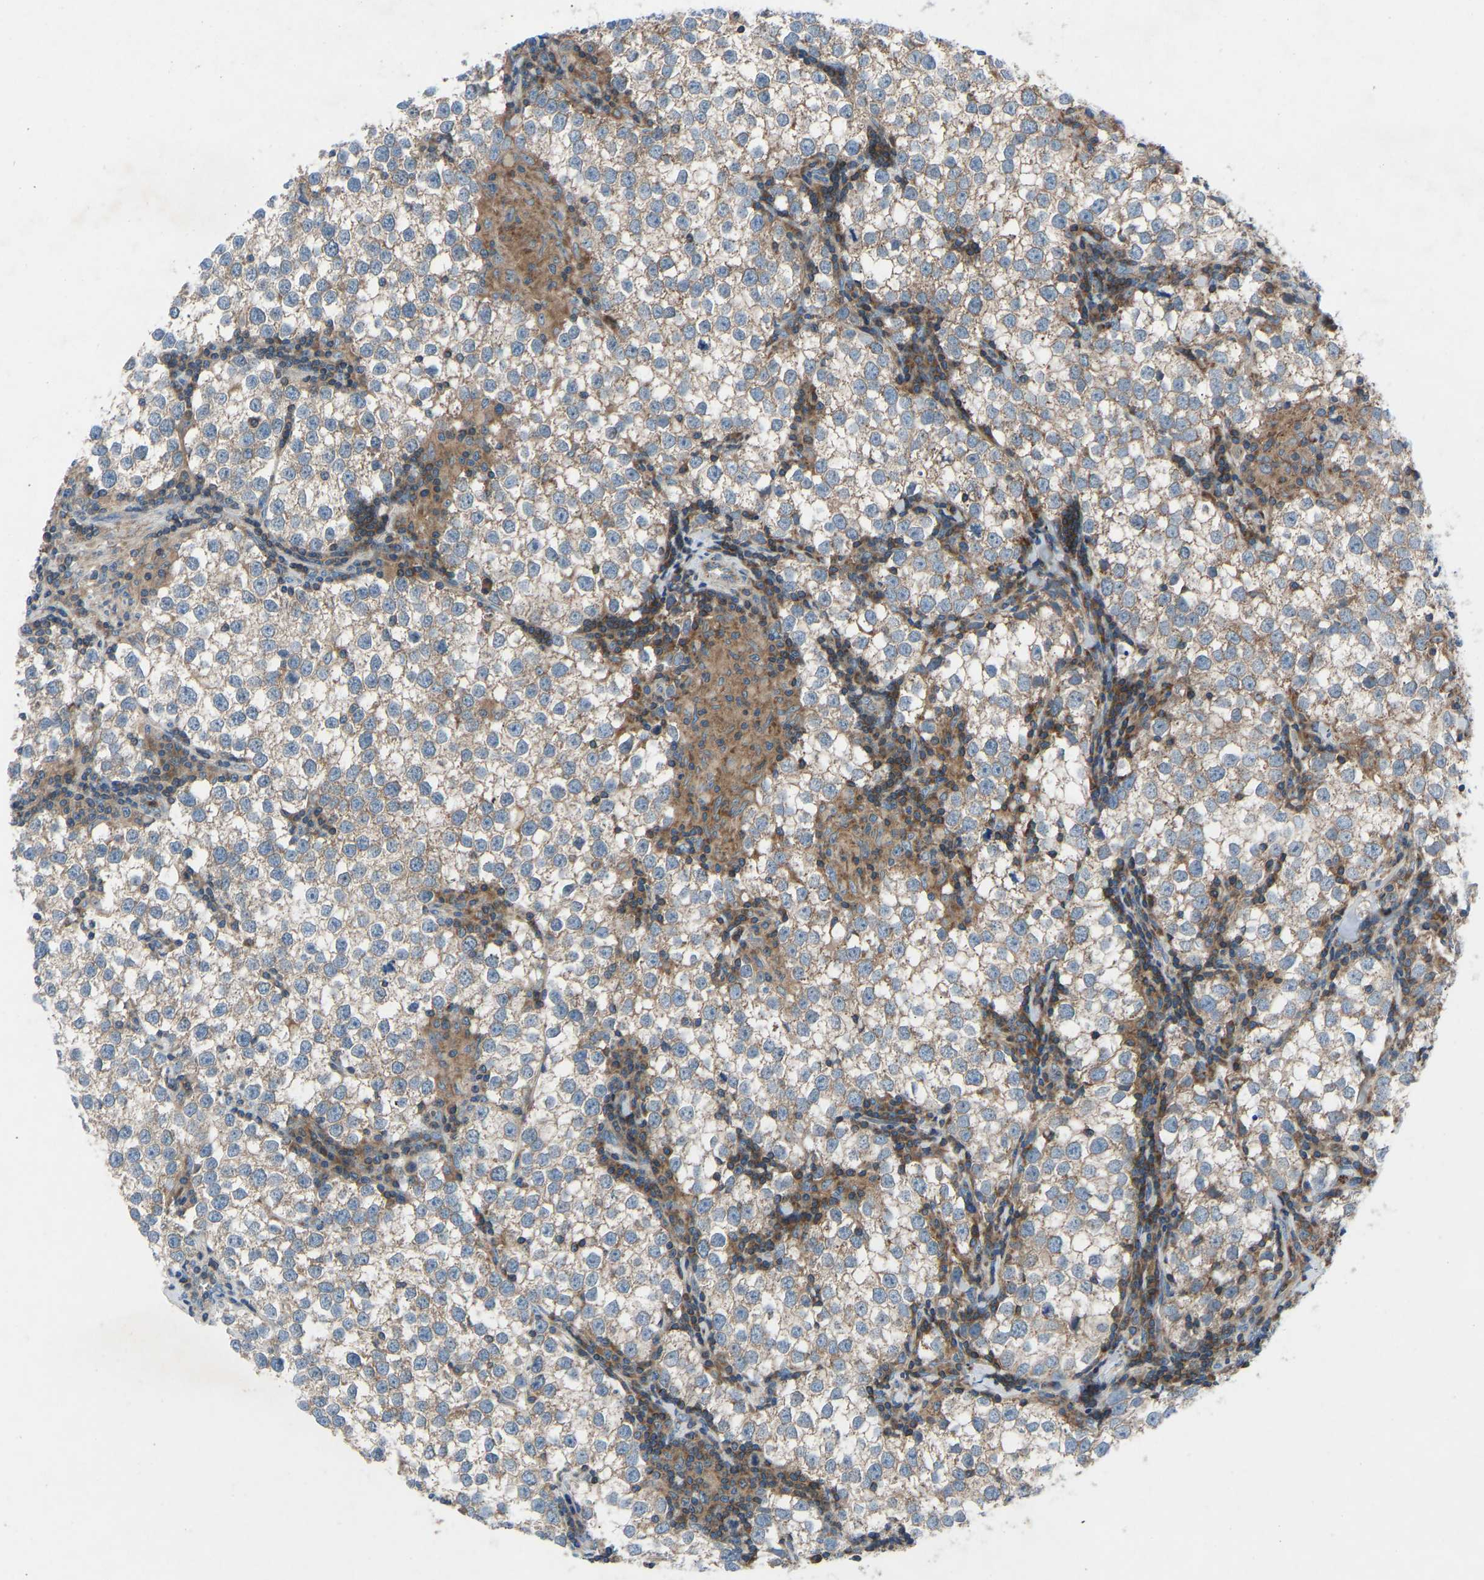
{"staining": {"intensity": "weak", "quantity": "25%-75%", "location": "cytoplasmic/membranous"}, "tissue": "testis cancer", "cell_type": "Tumor cells", "image_type": "cancer", "snomed": [{"axis": "morphology", "description": "Seminoma, NOS"}, {"axis": "morphology", "description": "Carcinoma, Embryonal, NOS"}, {"axis": "topography", "description": "Testis"}], "caption": "The immunohistochemical stain highlights weak cytoplasmic/membranous positivity in tumor cells of testis cancer tissue. The staining is performed using DAB (3,3'-diaminobenzidine) brown chromogen to label protein expression. The nuclei are counter-stained blue using hematoxylin.", "gene": "GRK6", "patient": {"sex": "male", "age": 36}}